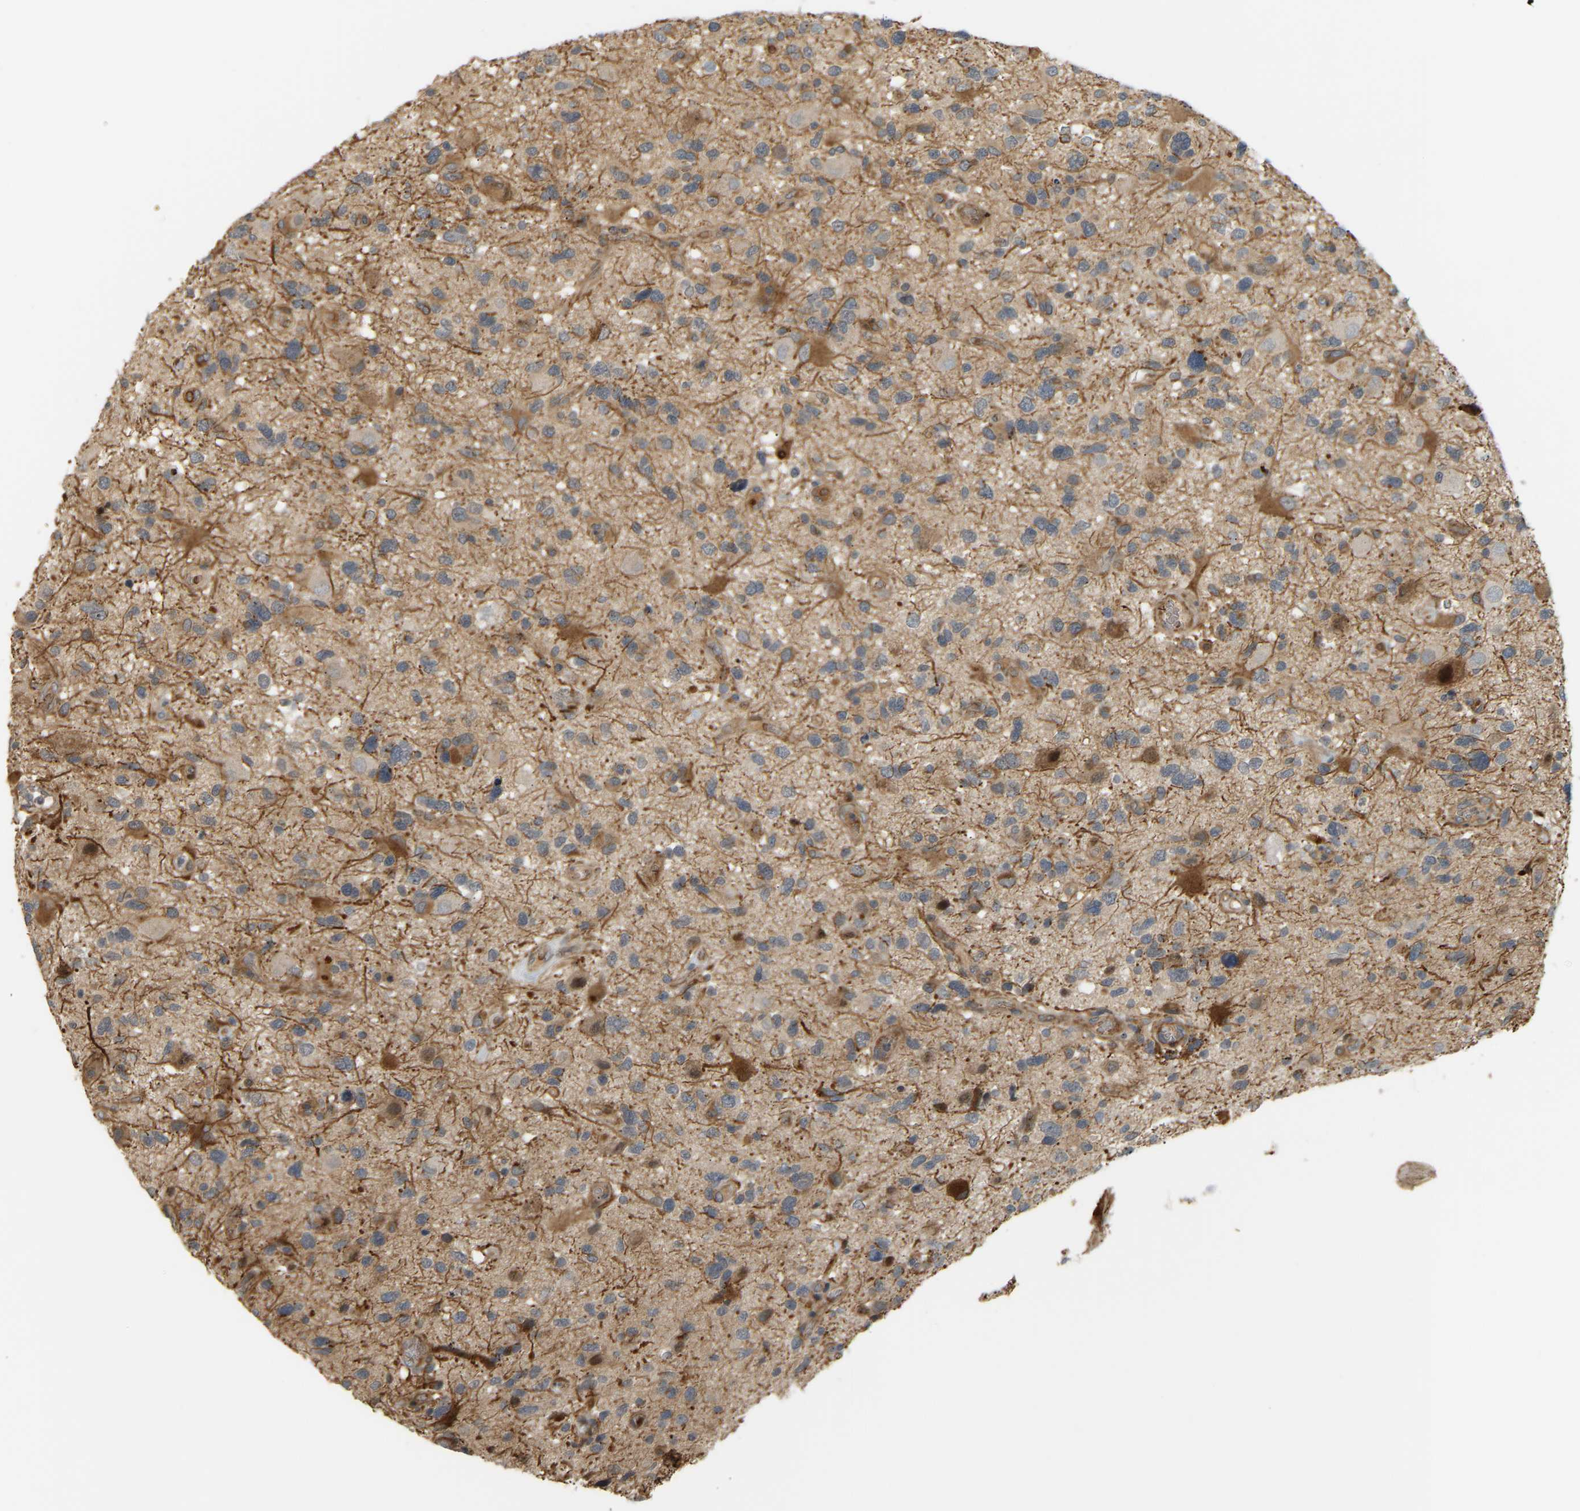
{"staining": {"intensity": "moderate", "quantity": ">75%", "location": "cytoplasmic/membranous"}, "tissue": "glioma", "cell_type": "Tumor cells", "image_type": "cancer", "snomed": [{"axis": "morphology", "description": "Glioma, malignant, High grade"}, {"axis": "topography", "description": "Brain"}], "caption": "Protein expression by immunohistochemistry reveals moderate cytoplasmic/membranous expression in about >75% of tumor cells in malignant glioma (high-grade).", "gene": "POGLUT2", "patient": {"sex": "male", "age": 33}}